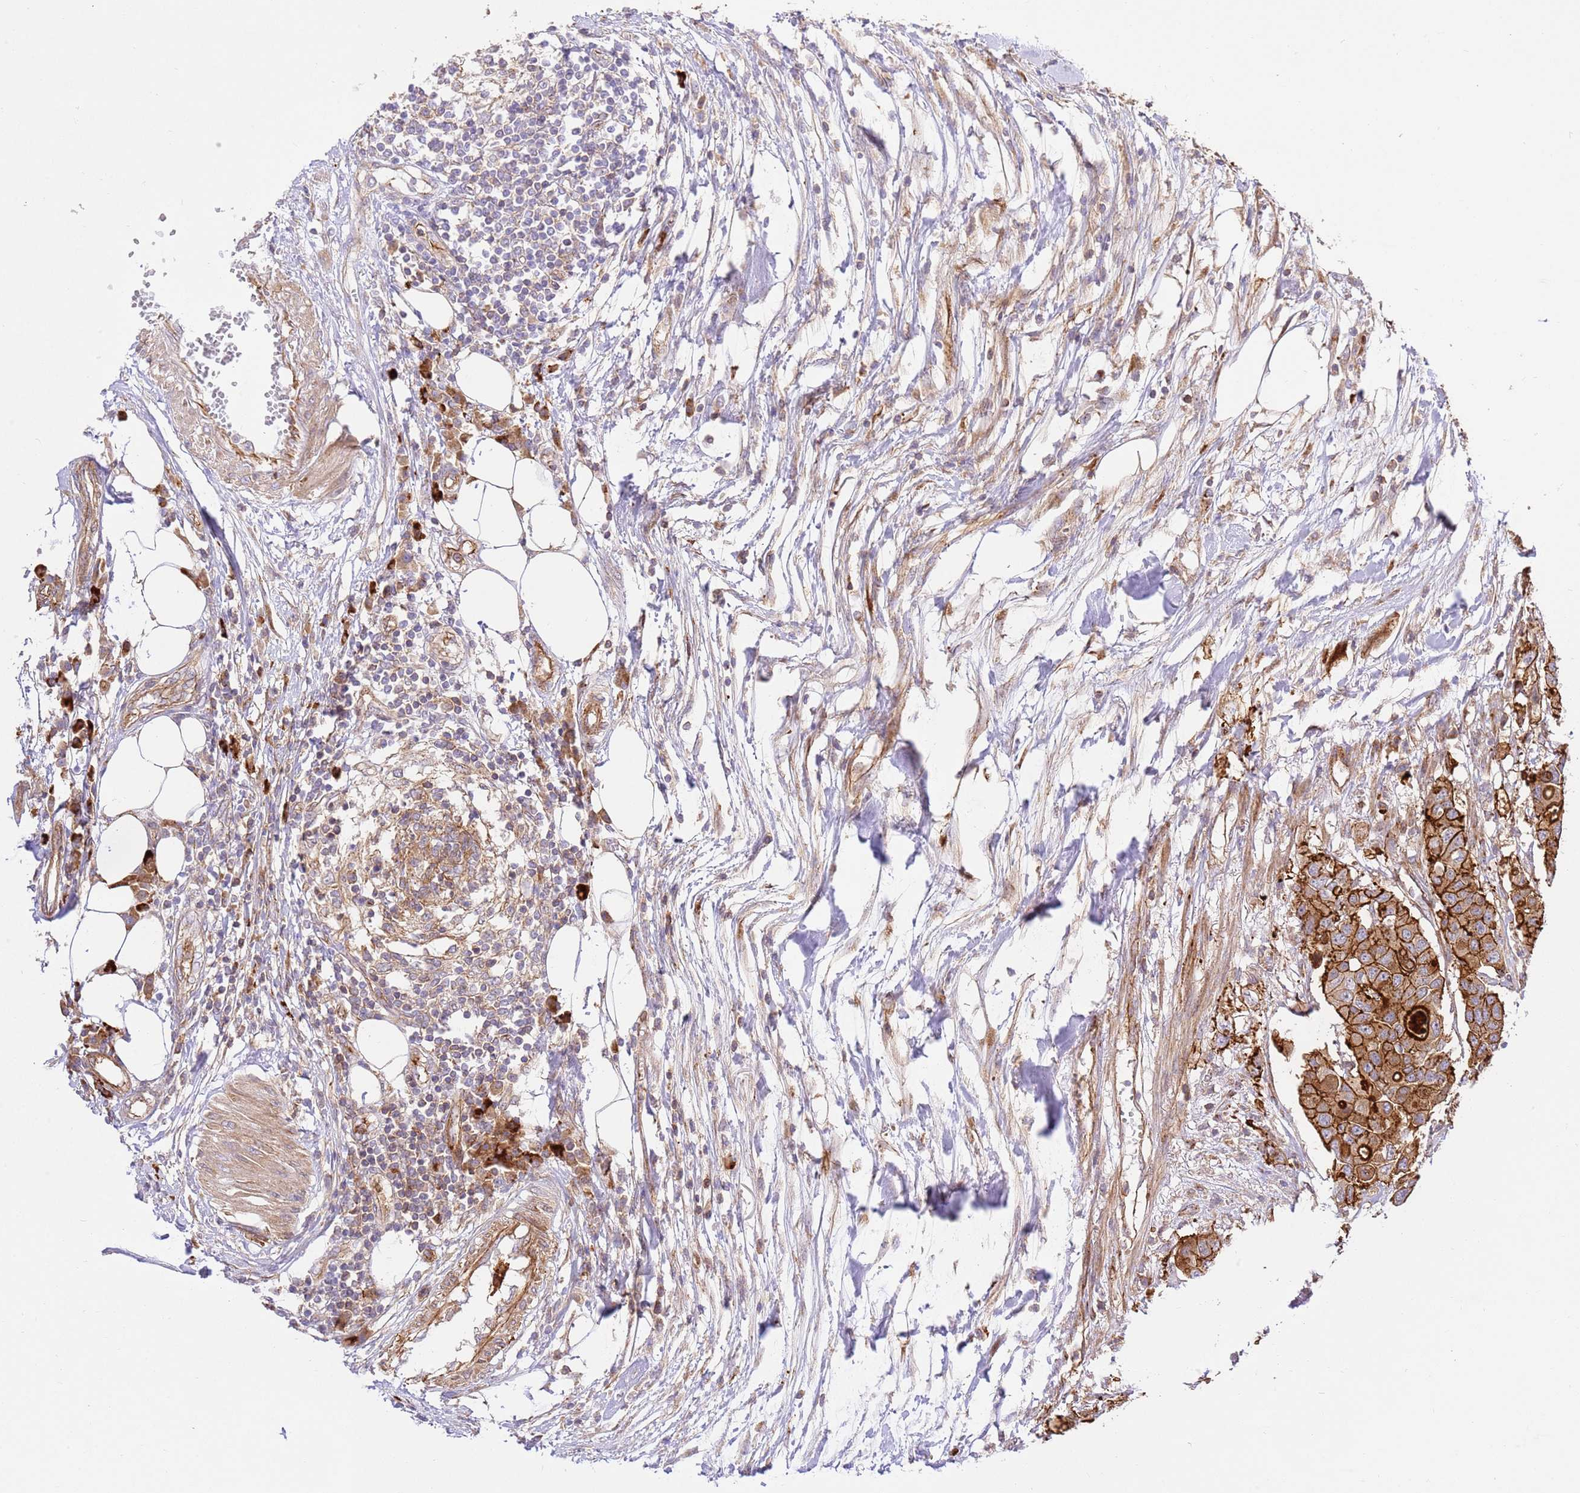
{"staining": {"intensity": "strong", "quantity": ">75%", "location": "cytoplasmic/membranous"}, "tissue": "colorectal cancer", "cell_type": "Tumor cells", "image_type": "cancer", "snomed": [{"axis": "morphology", "description": "Adenocarcinoma, NOS"}, {"axis": "topography", "description": "Colon"}], "caption": "The image displays staining of colorectal cancer, revealing strong cytoplasmic/membranous protein expression (brown color) within tumor cells. The protein of interest is shown in brown color, while the nuclei are stained blue.", "gene": "EFCAB8", "patient": {"sex": "male", "age": 77}}